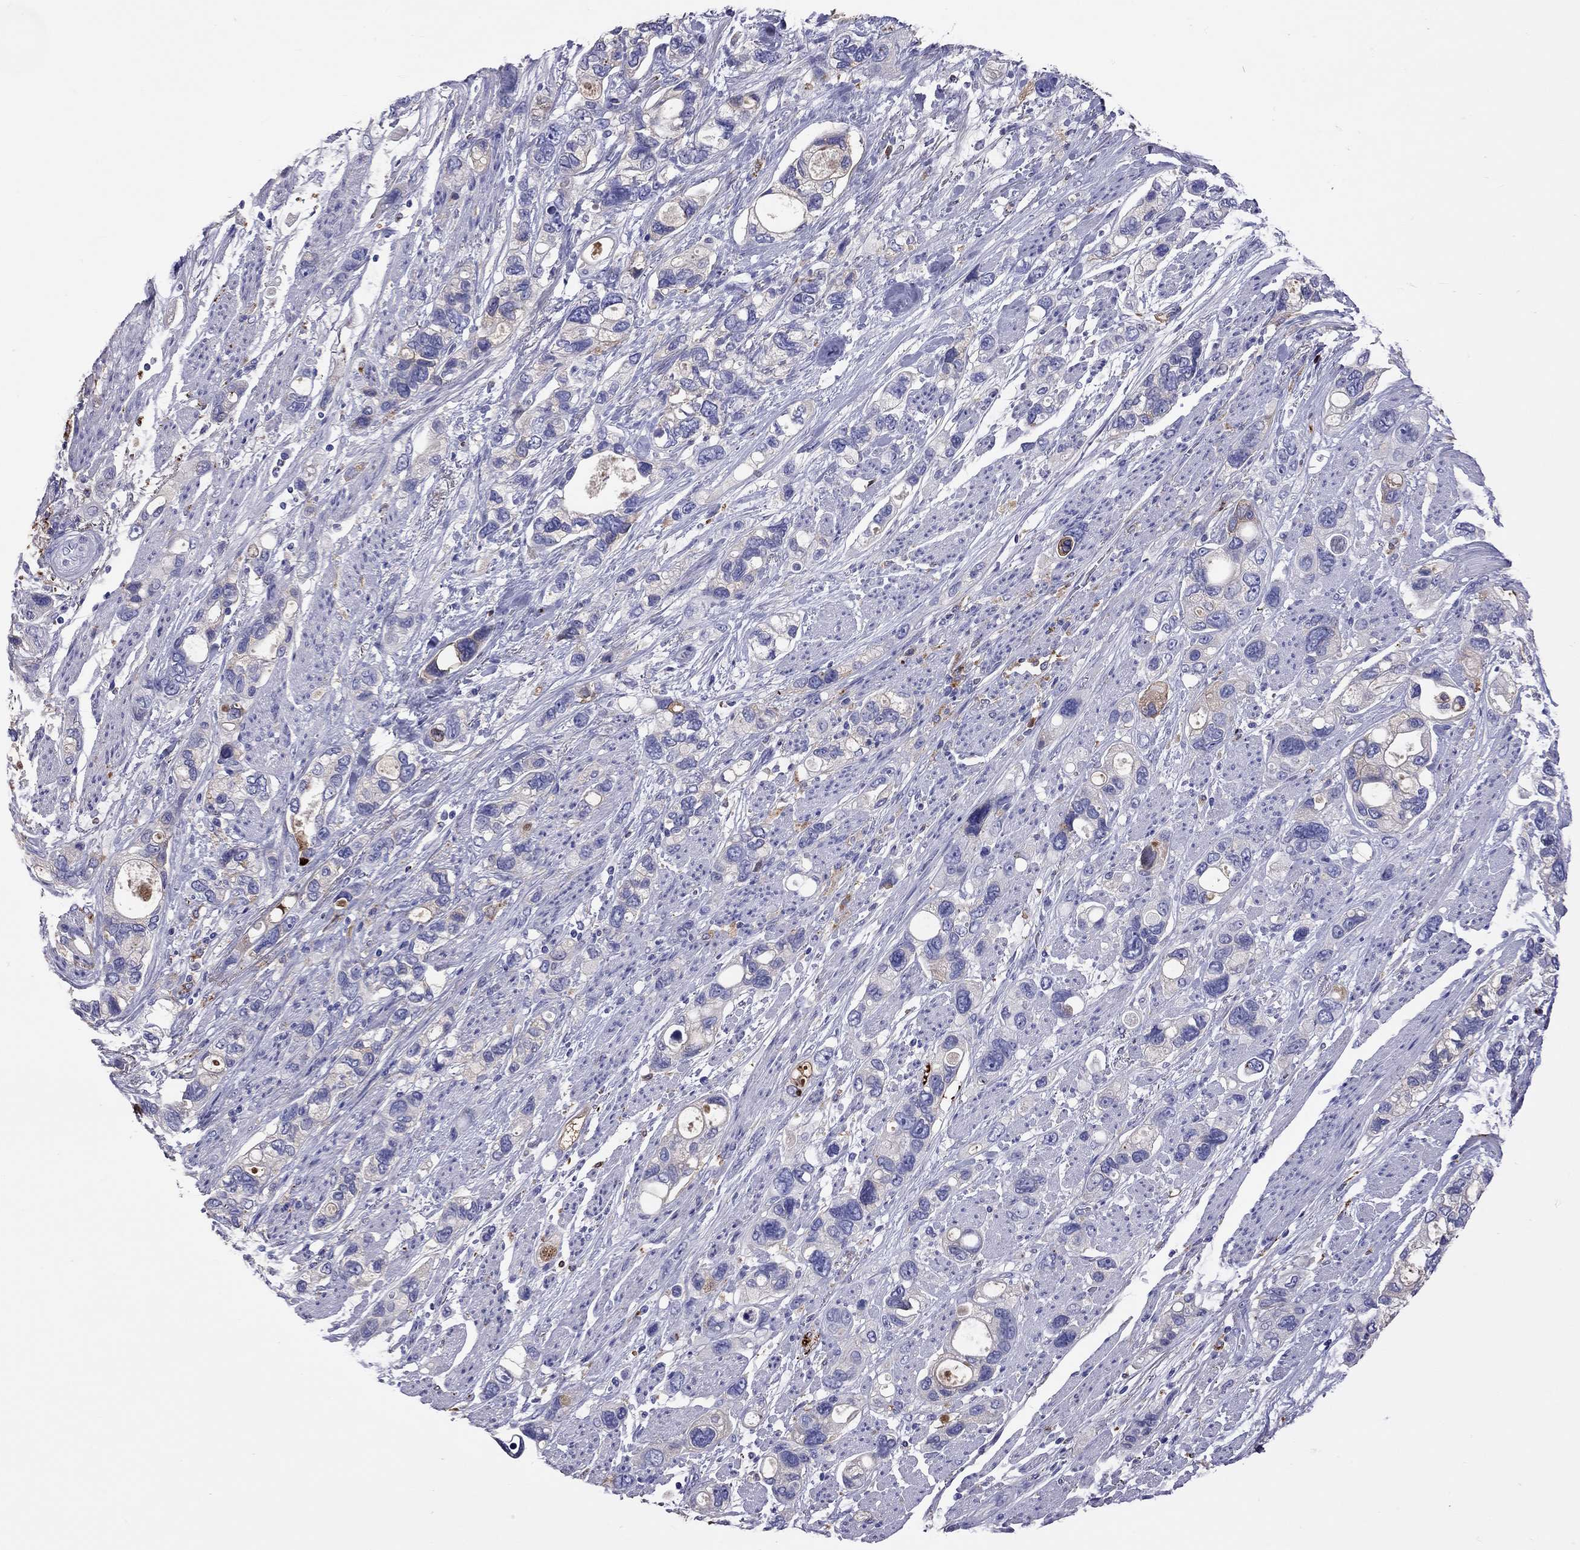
{"staining": {"intensity": "weak", "quantity": "<25%", "location": "cytoplasmic/membranous"}, "tissue": "stomach cancer", "cell_type": "Tumor cells", "image_type": "cancer", "snomed": [{"axis": "morphology", "description": "Adenocarcinoma, NOS"}, {"axis": "topography", "description": "Stomach, upper"}], "caption": "Tumor cells are negative for brown protein staining in adenocarcinoma (stomach).", "gene": "SERPINA3", "patient": {"sex": "female", "age": 81}}